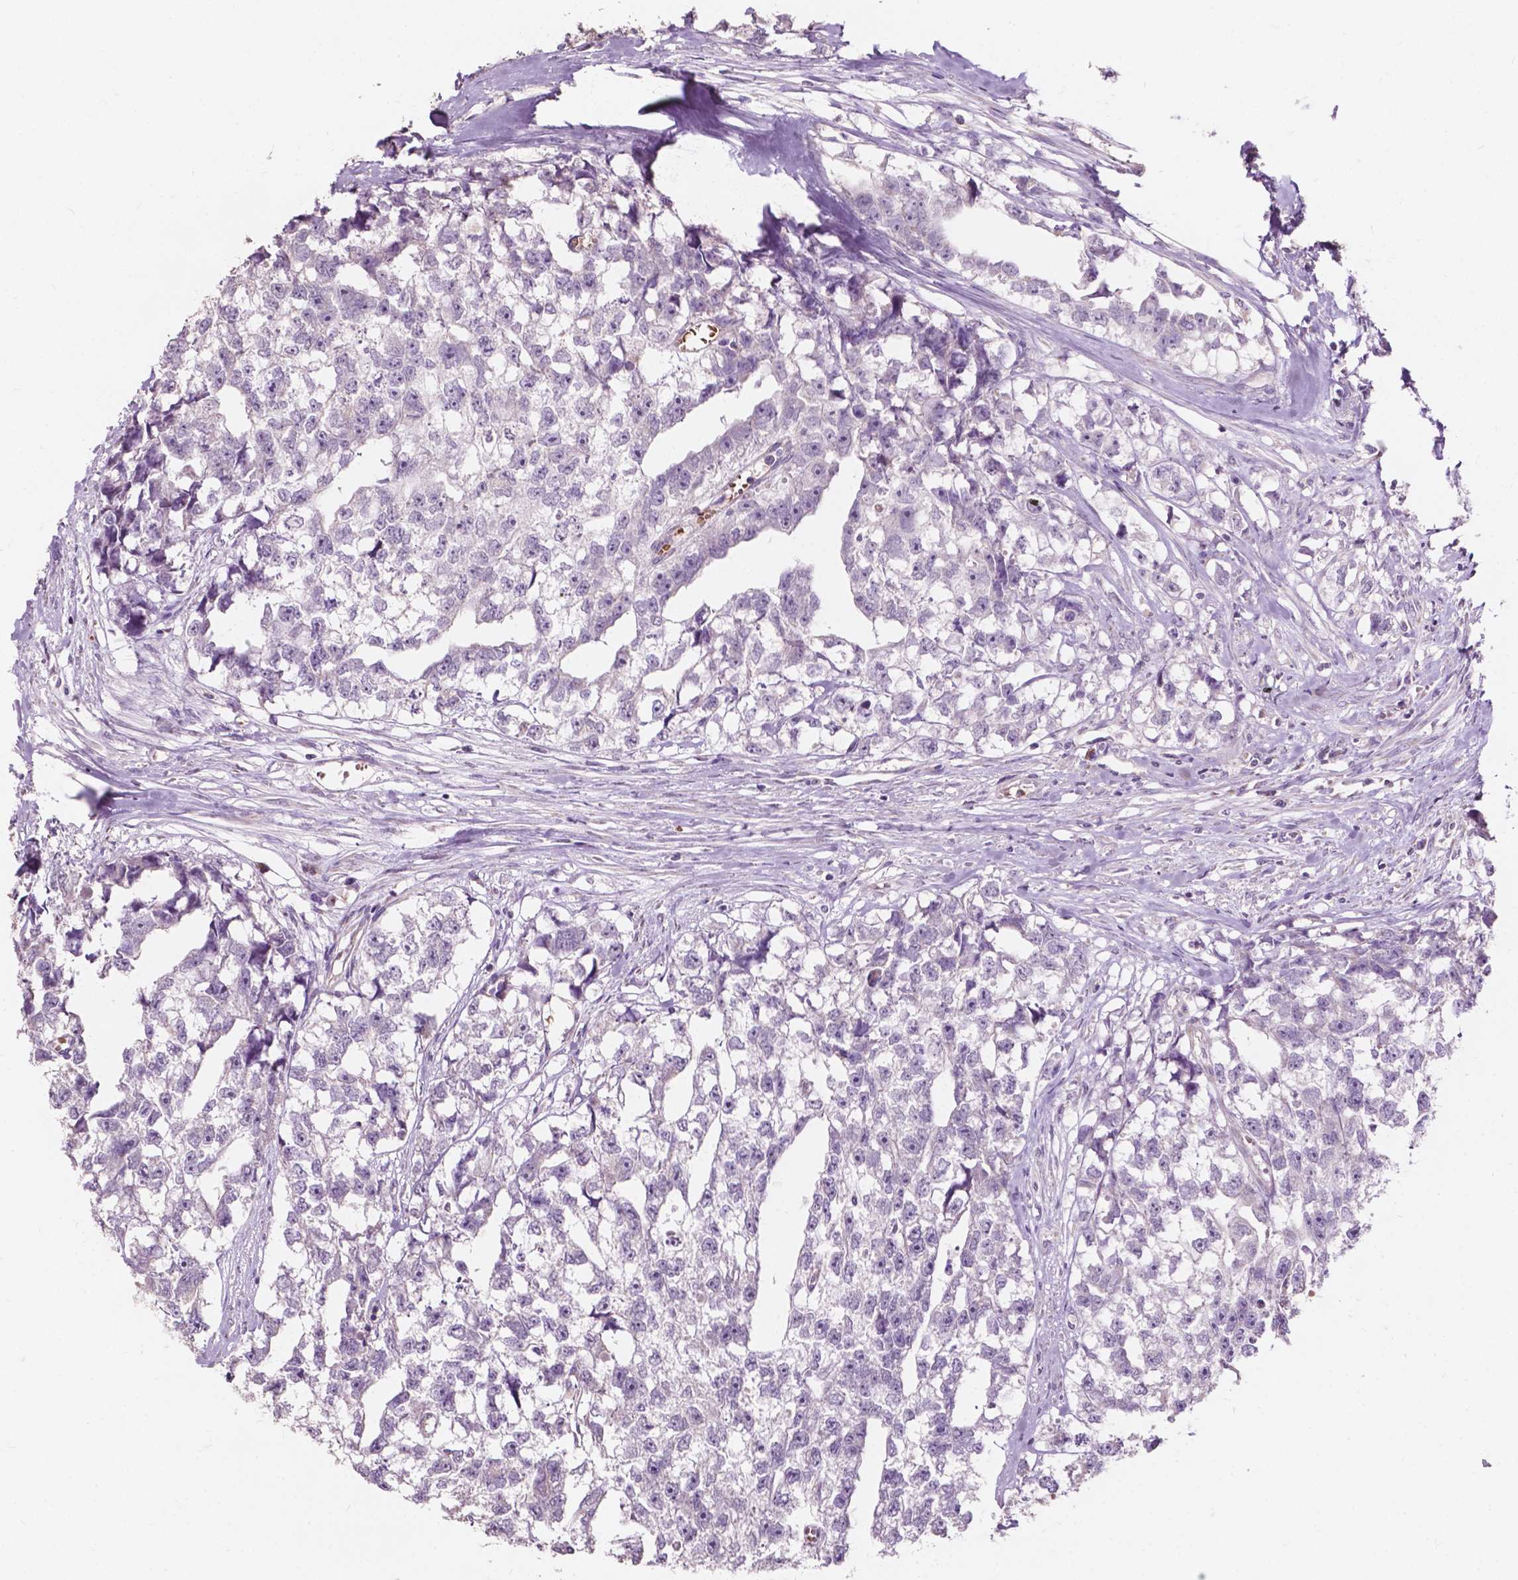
{"staining": {"intensity": "negative", "quantity": "none", "location": "none"}, "tissue": "testis cancer", "cell_type": "Tumor cells", "image_type": "cancer", "snomed": [{"axis": "morphology", "description": "Carcinoma, Embryonal, NOS"}, {"axis": "morphology", "description": "Teratoma, malignant, NOS"}, {"axis": "topography", "description": "Testis"}], "caption": "Teratoma (malignant) (testis) stained for a protein using immunohistochemistry (IHC) demonstrates no staining tumor cells.", "gene": "NDUFS1", "patient": {"sex": "male", "age": 44}}